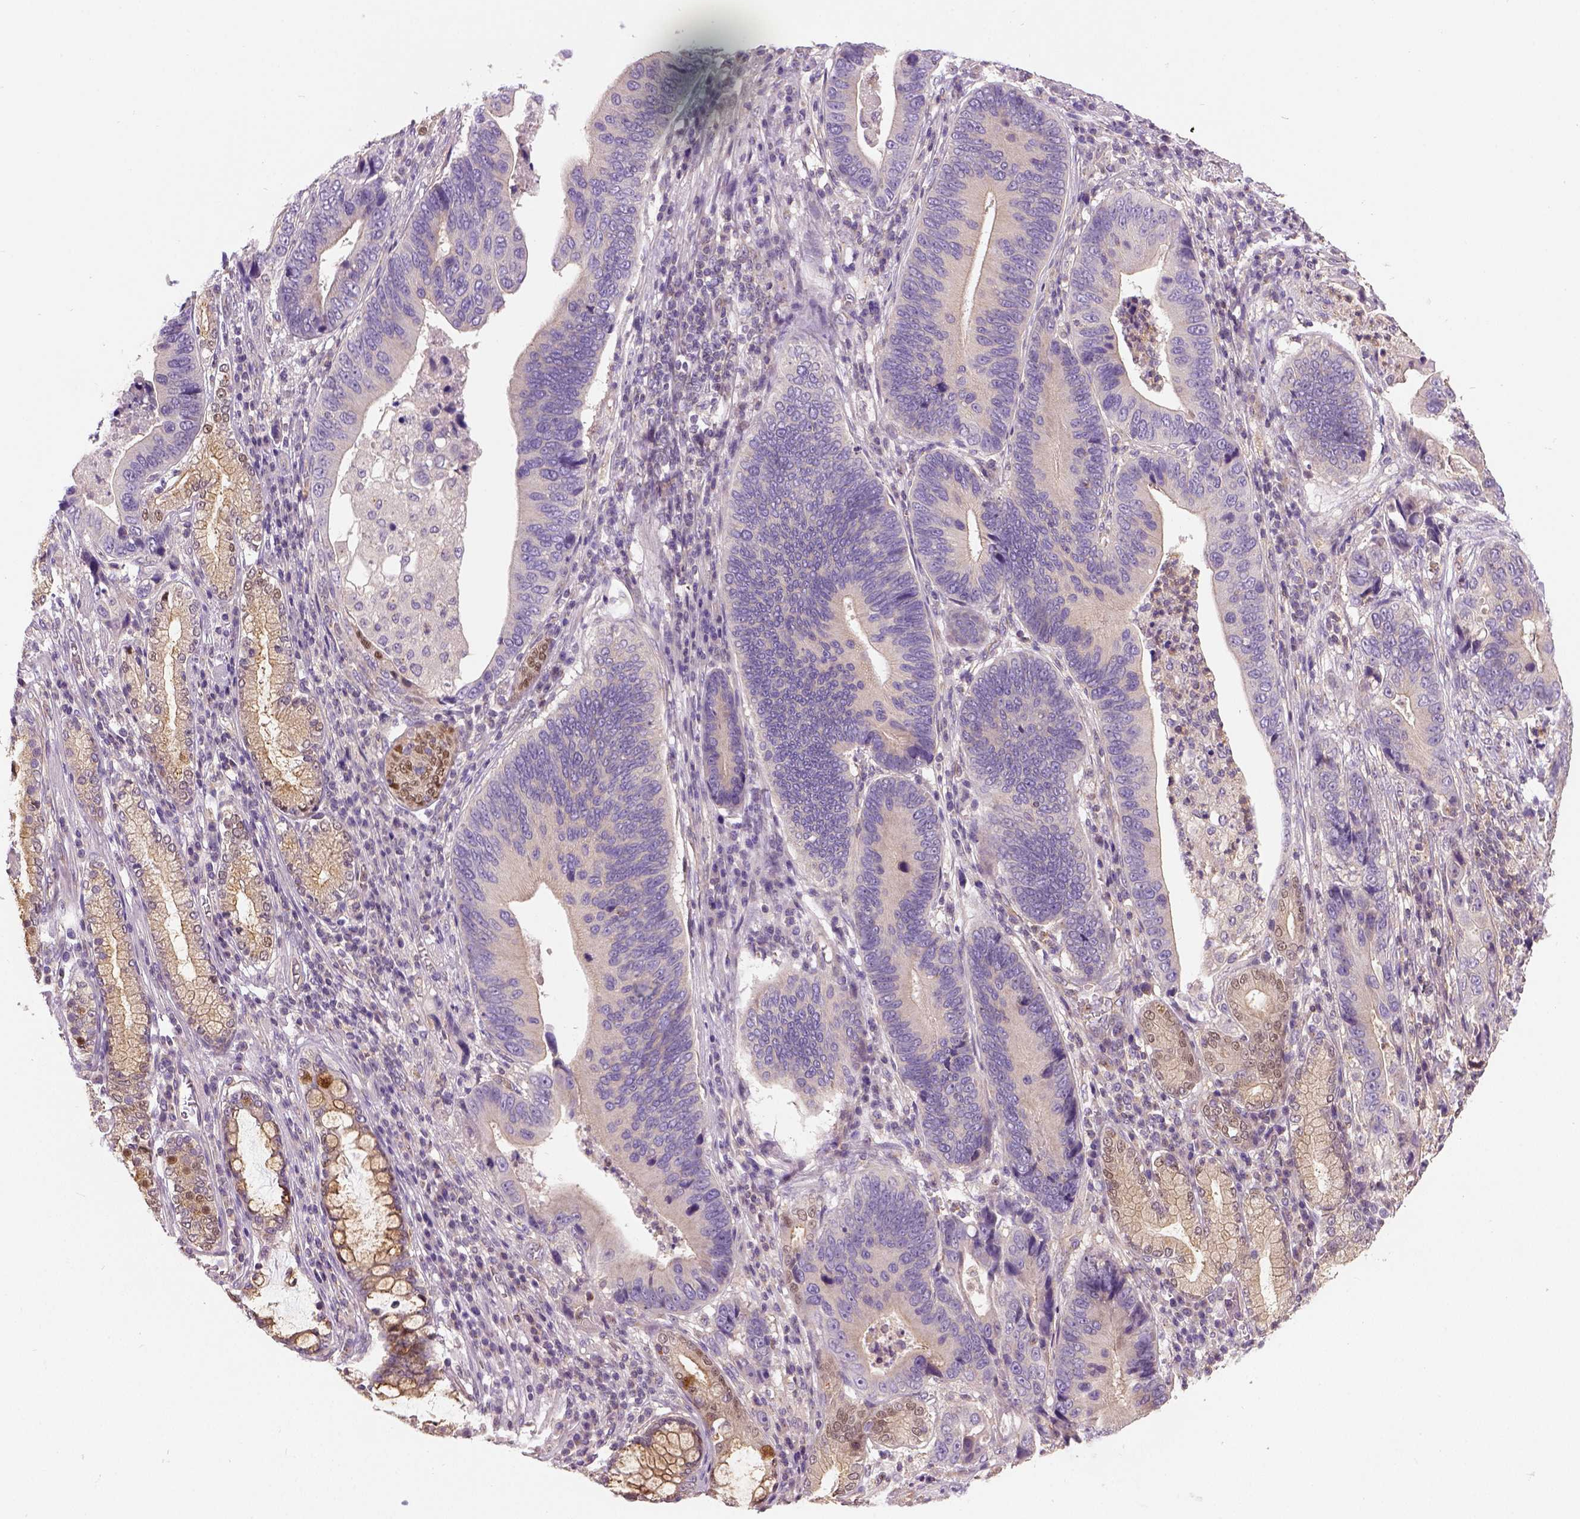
{"staining": {"intensity": "moderate", "quantity": "<25%", "location": "cytoplasmic/membranous,nuclear"}, "tissue": "stomach cancer", "cell_type": "Tumor cells", "image_type": "cancer", "snomed": [{"axis": "morphology", "description": "Adenocarcinoma, NOS"}, {"axis": "topography", "description": "Stomach"}], "caption": "IHC image of human adenocarcinoma (stomach) stained for a protein (brown), which reveals low levels of moderate cytoplasmic/membranous and nuclear staining in approximately <25% of tumor cells.", "gene": "CRACR2A", "patient": {"sex": "male", "age": 84}}